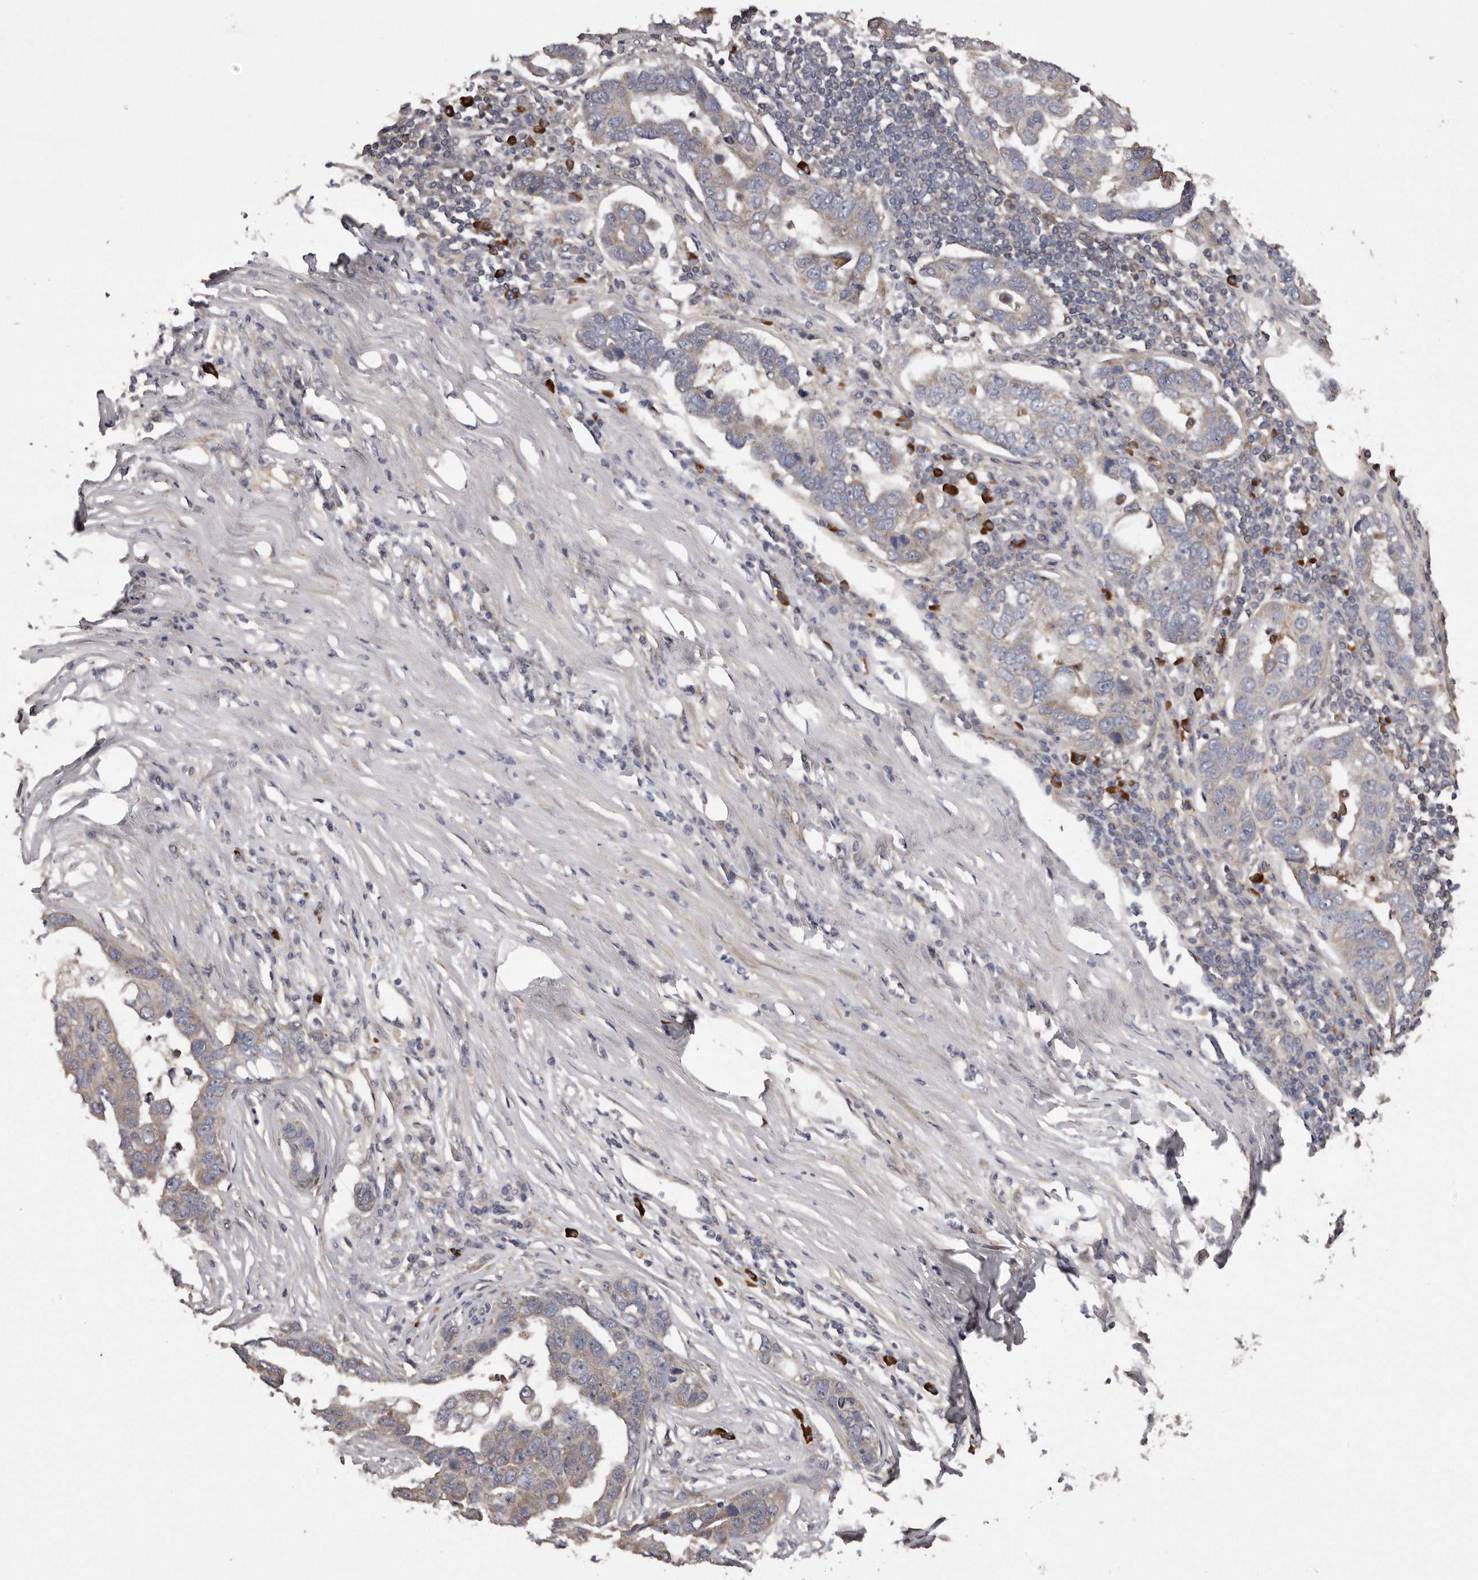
{"staining": {"intensity": "weak", "quantity": "<25%", "location": "cytoplasmic/membranous"}, "tissue": "pancreatic cancer", "cell_type": "Tumor cells", "image_type": "cancer", "snomed": [{"axis": "morphology", "description": "Adenocarcinoma, NOS"}, {"axis": "topography", "description": "Pancreas"}], "caption": "This is an immunohistochemistry (IHC) image of pancreatic adenocarcinoma. There is no staining in tumor cells.", "gene": "ARMCX1", "patient": {"sex": "female", "age": 61}}